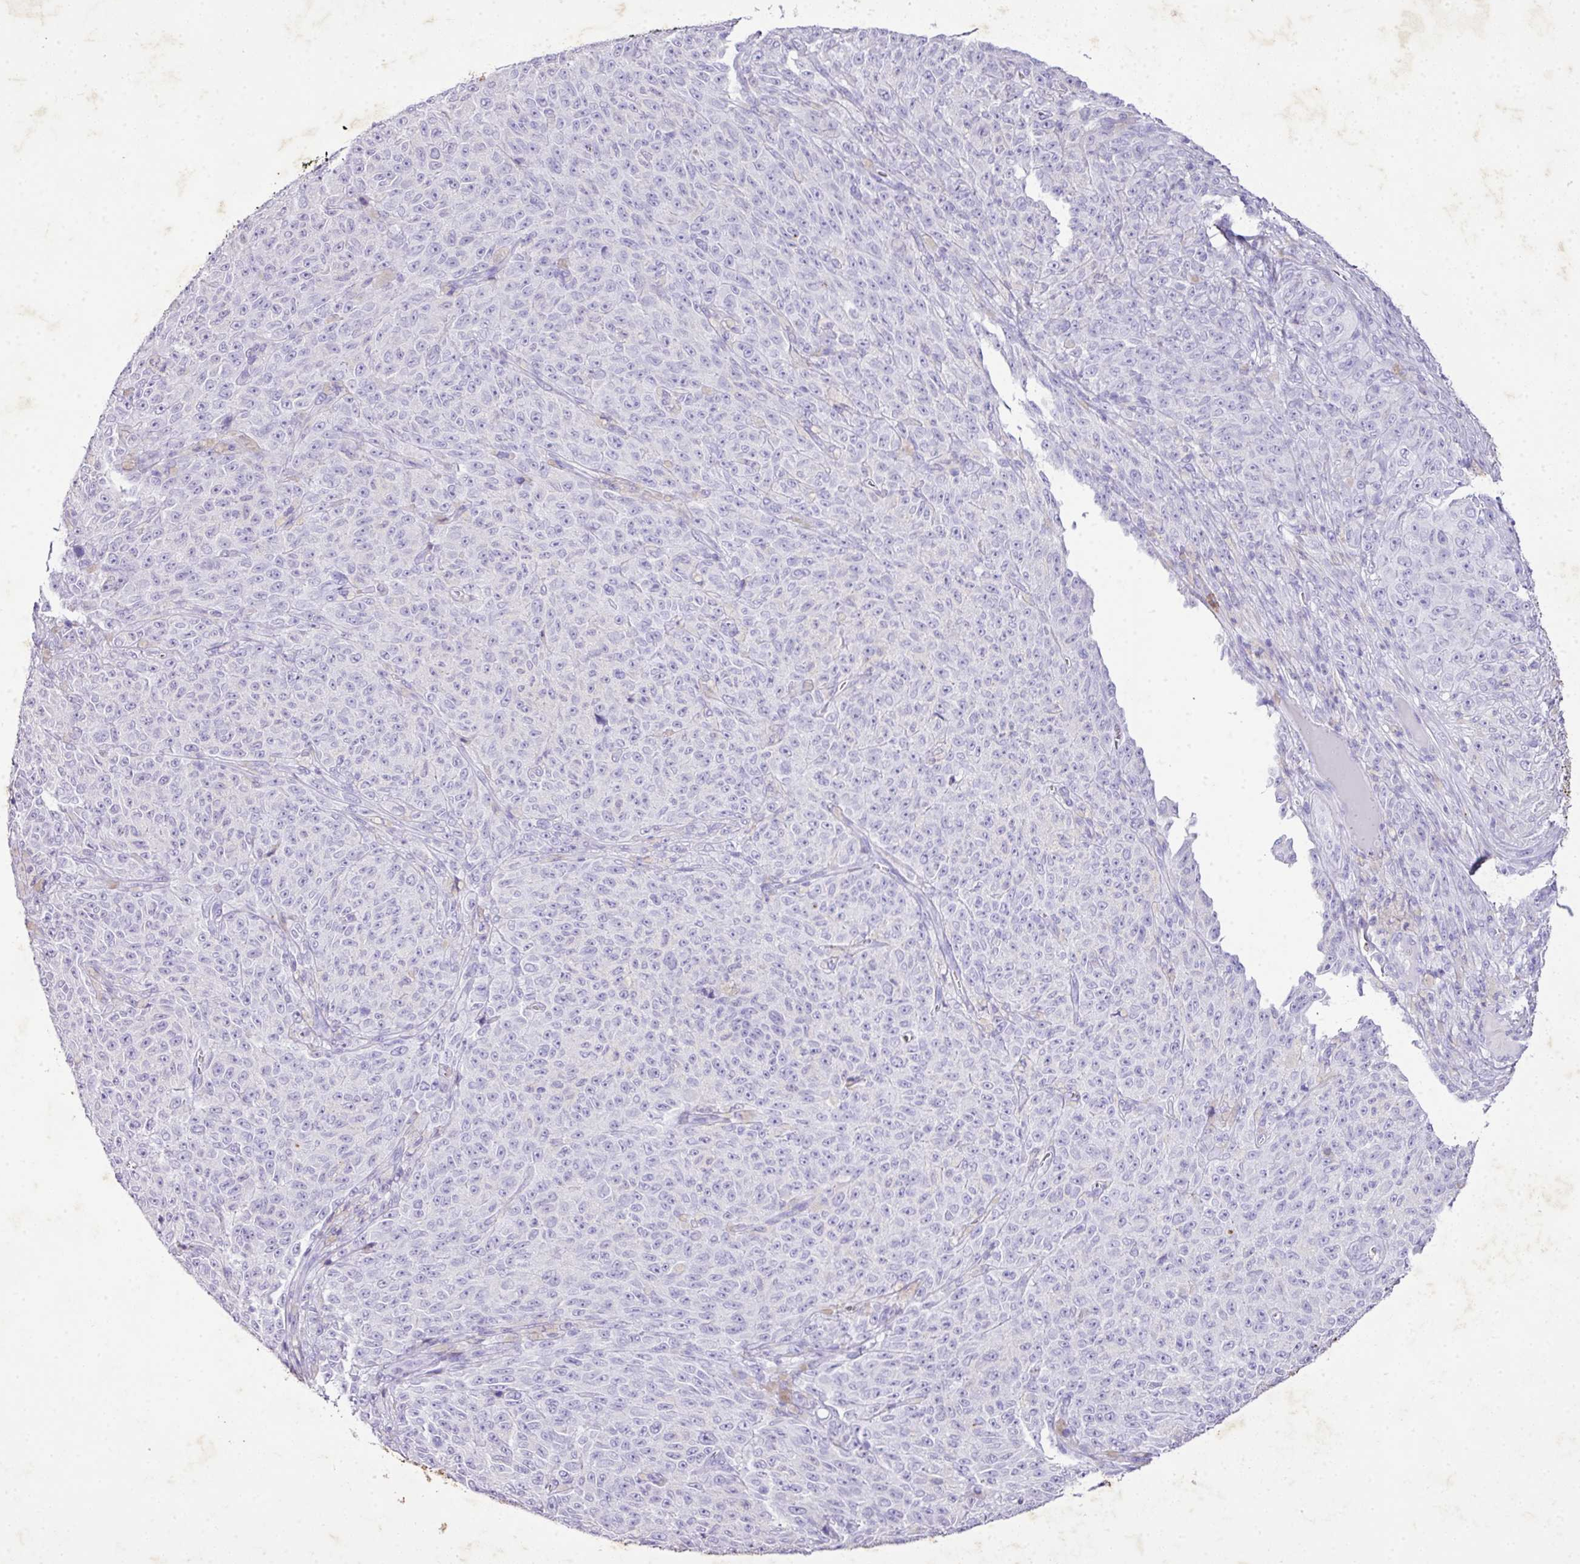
{"staining": {"intensity": "negative", "quantity": "none", "location": "none"}, "tissue": "melanoma", "cell_type": "Tumor cells", "image_type": "cancer", "snomed": [{"axis": "morphology", "description": "Malignant melanoma, NOS"}, {"axis": "topography", "description": "Skin"}], "caption": "Immunohistochemistry (IHC) micrograph of human melanoma stained for a protein (brown), which demonstrates no staining in tumor cells.", "gene": "KCNJ11", "patient": {"sex": "female", "age": 82}}